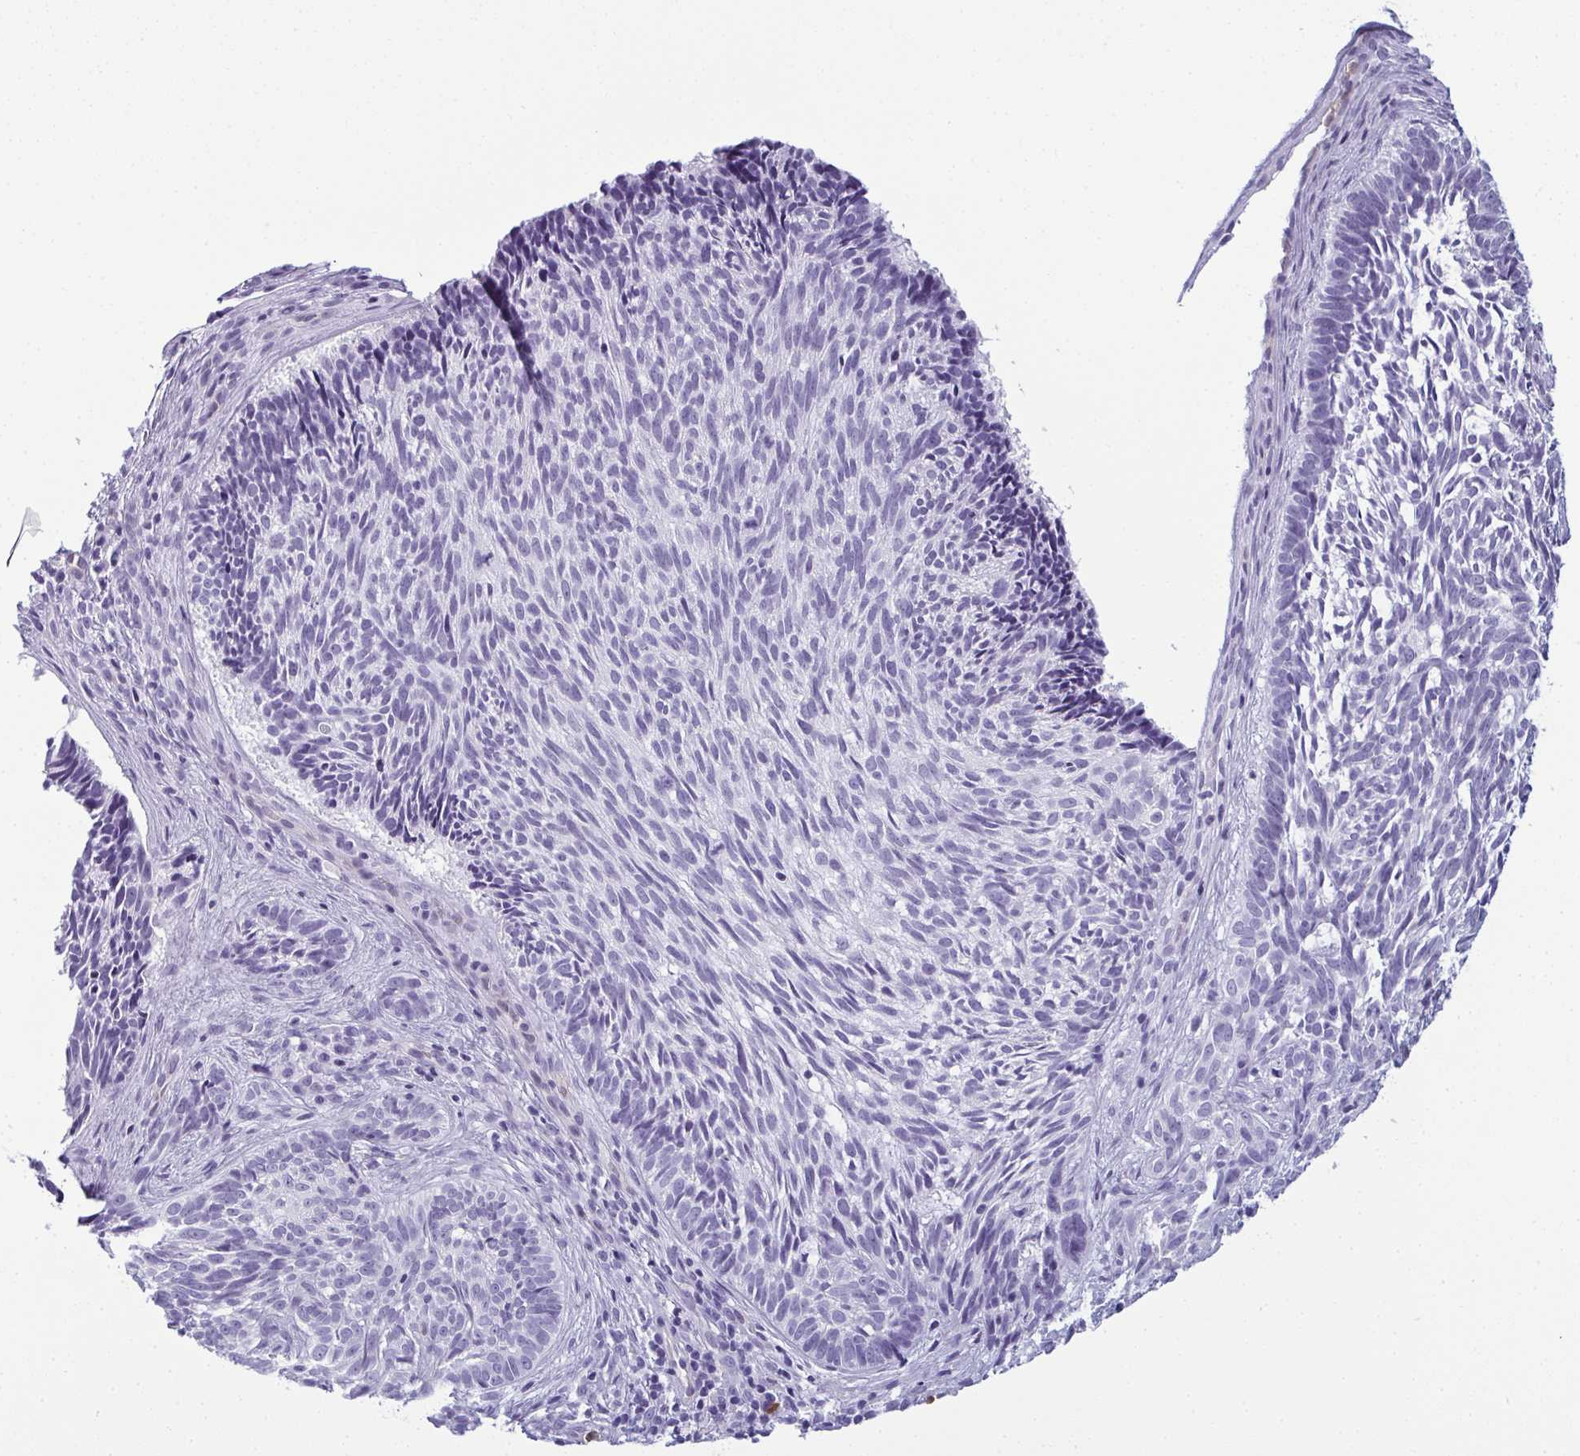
{"staining": {"intensity": "negative", "quantity": "none", "location": "none"}, "tissue": "skin cancer", "cell_type": "Tumor cells", "image_type": "cancer", "snomed": [{"axis": "morphology", "description": "Basal cell carcinoma"}, {"axis": "topography", "description": "Skin"}], "caption": "A high-resolution photomicrograph shows immunohistochemistry (IHC) staining of skin basal cell carcinoma, which shows no significant positivity in tumor cells.", "gene": "CDA", "patient": {"sex": "male", "age": 65}}